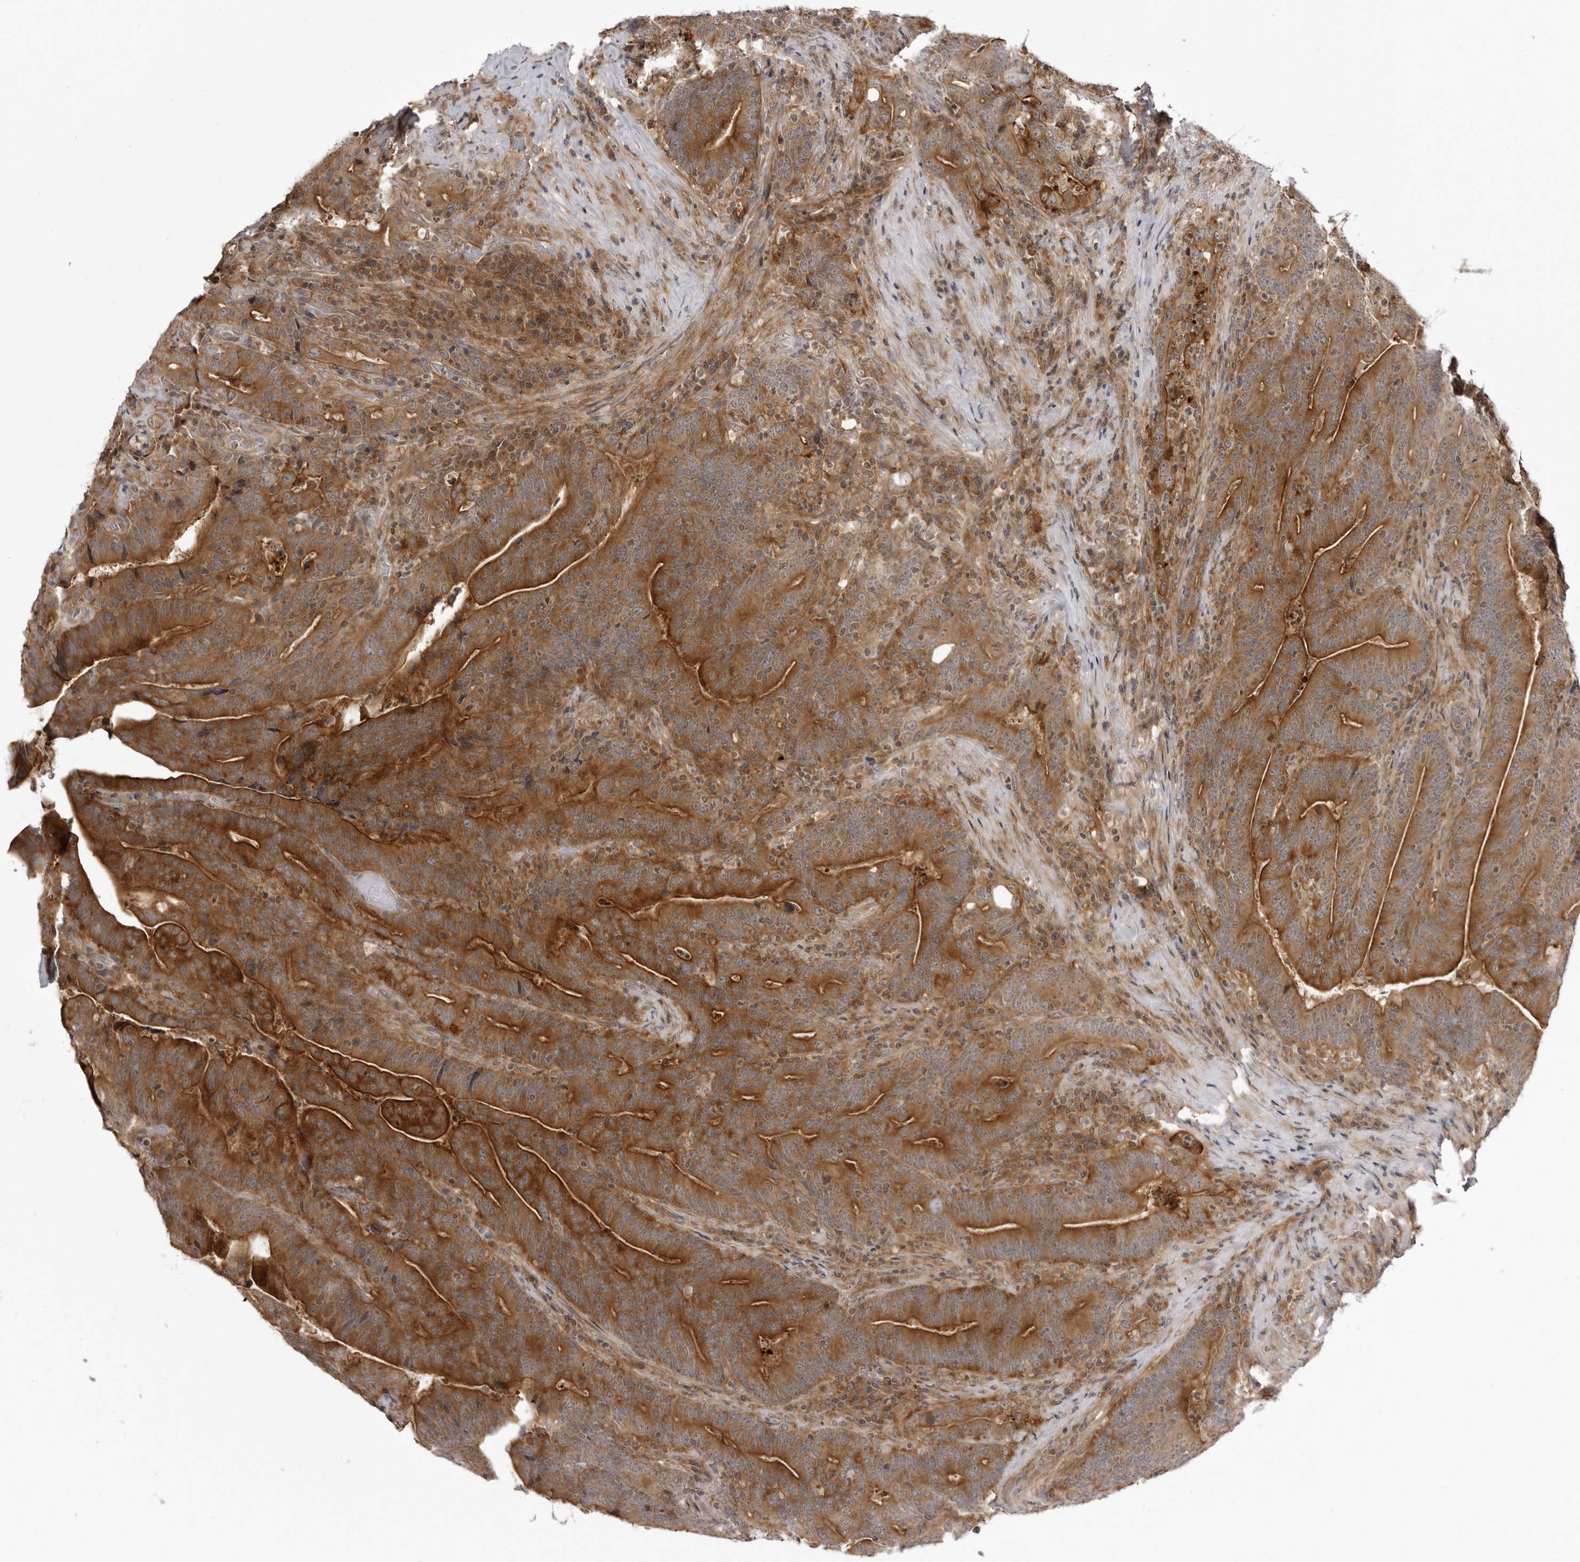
{"staining": {"intensity": "strong", "quantity": ">75%", "location": "cytoplasmic/membranous"}, "tissue": "colorectal cancer", "cell_type": "Tumor cells", "image_type": "cancer", "snomed": [{"axis": "morphology", "description": "Adenocarcinoma, NOS"}, {"axis": "topography", "description": "Colon"}], "caption": "Colorectal cancer (adenocarcinoma) stained for a protein (brown) shows strong cytoplasmic/membranous positive staining in approximately >75% of tumor cells.", "gene": "USP43", "patient": {"sex": "female", "age": 66}}